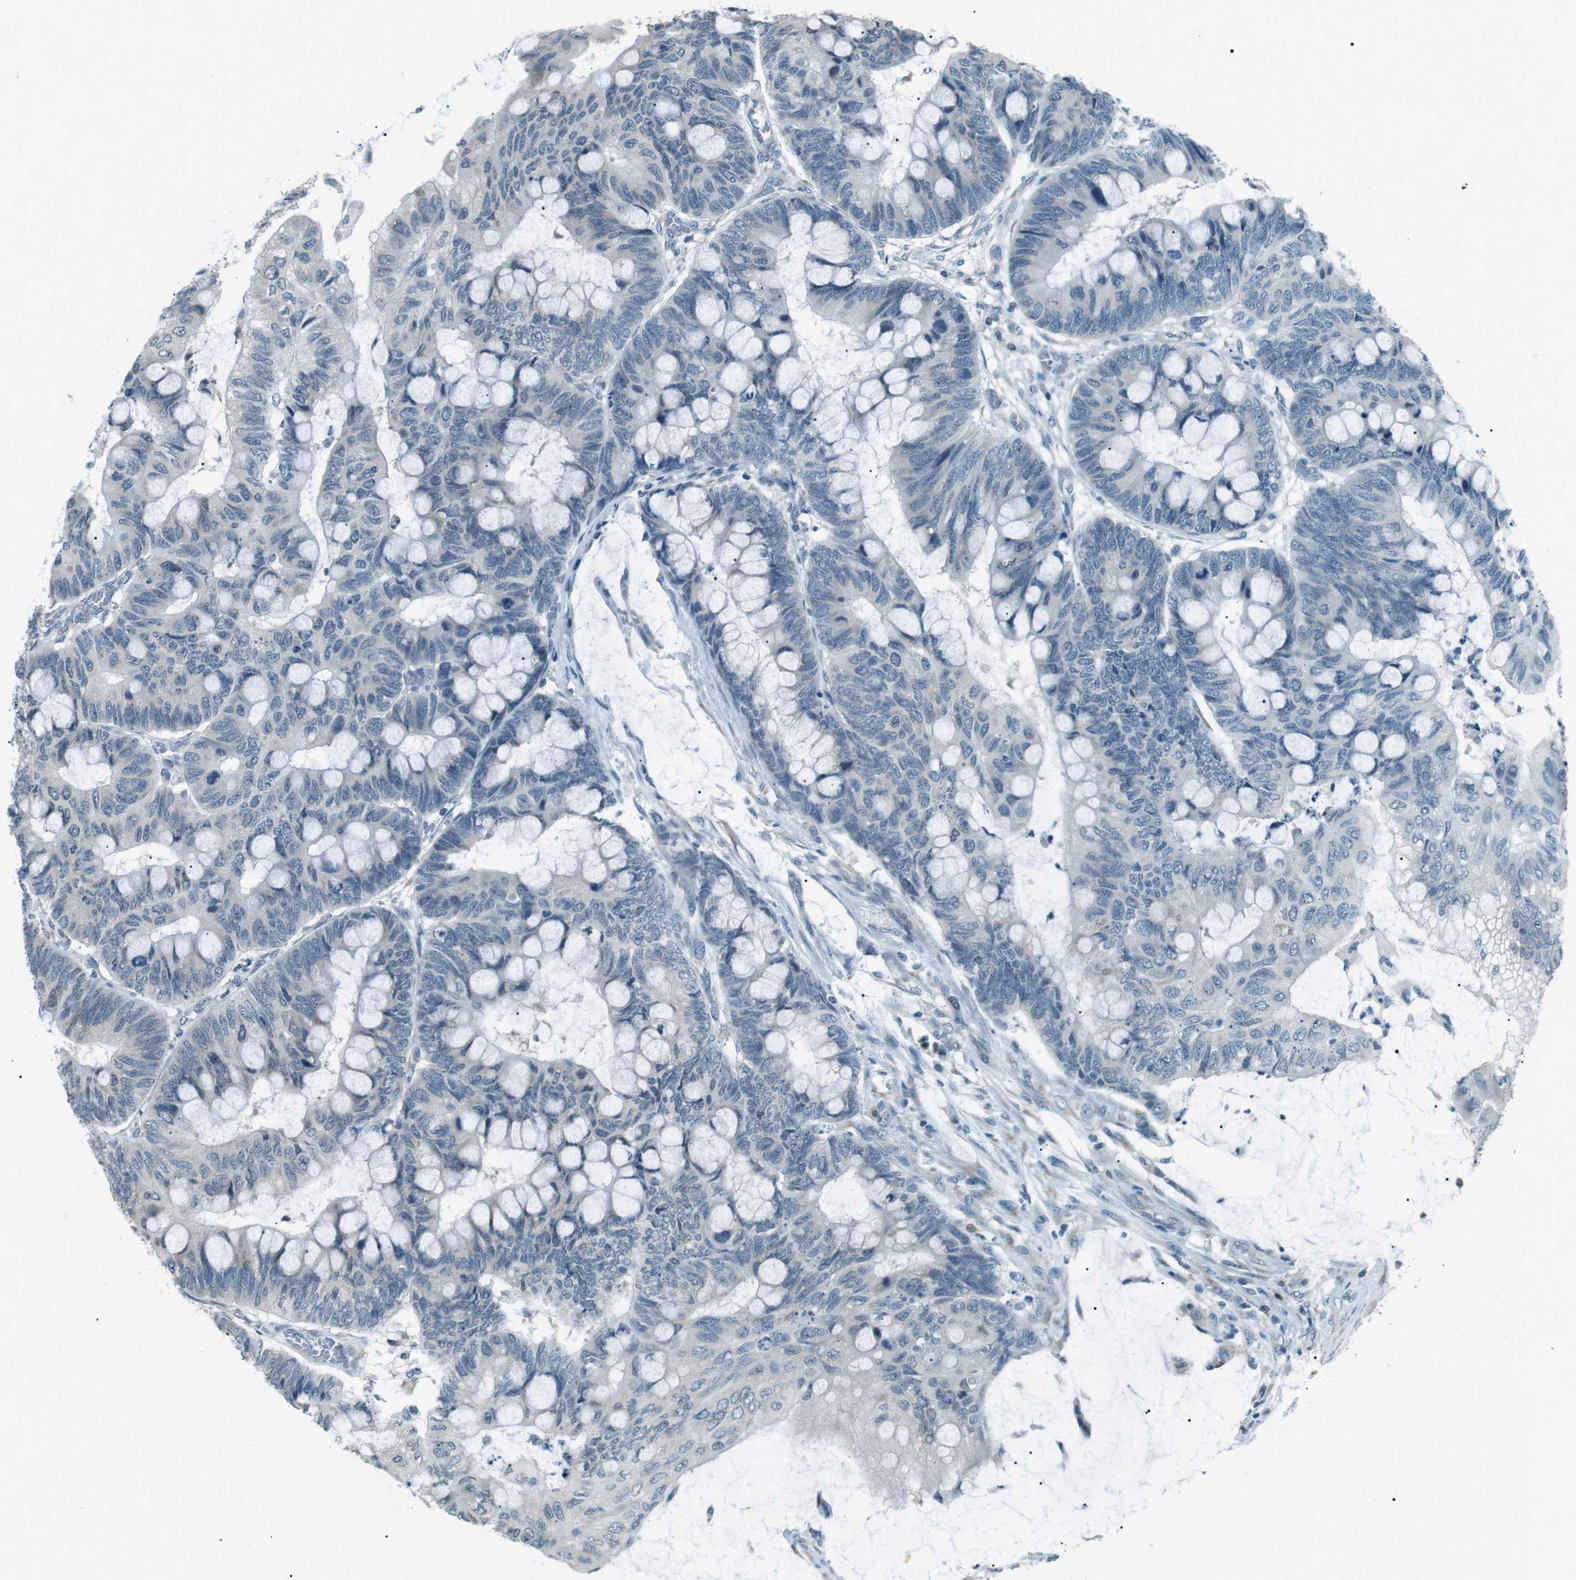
{"staining": {"intensity": "negative", "quantity": "none", "location": "none"}, "tissue": "colorectal cancer", "cell_type": "Tumor cells", "image_type": "cancer", "snomed": [{"axis": "morphology", "description": "Normal tissue, NOS"}, {"axis": "morphology", "description": "Adenocarcinoma, NOS"}, {"axis": "topography", "description": "Rectum"}], "caption": "Immunohistochemistry (IHC) photomicrograph of human adenocarcinoma (colorectal) stained for a protein (brown), which shows no staining in tumor cells. The staining was performed using DAB (3,3'-diaminobenzidine) to visualize the protein expression in brown, while the nuclei were stained in blue with hematoxylin (Magnification: 20x).", "gene": "SERPINB2", "patient": {"sex": "male", "age": 92}}